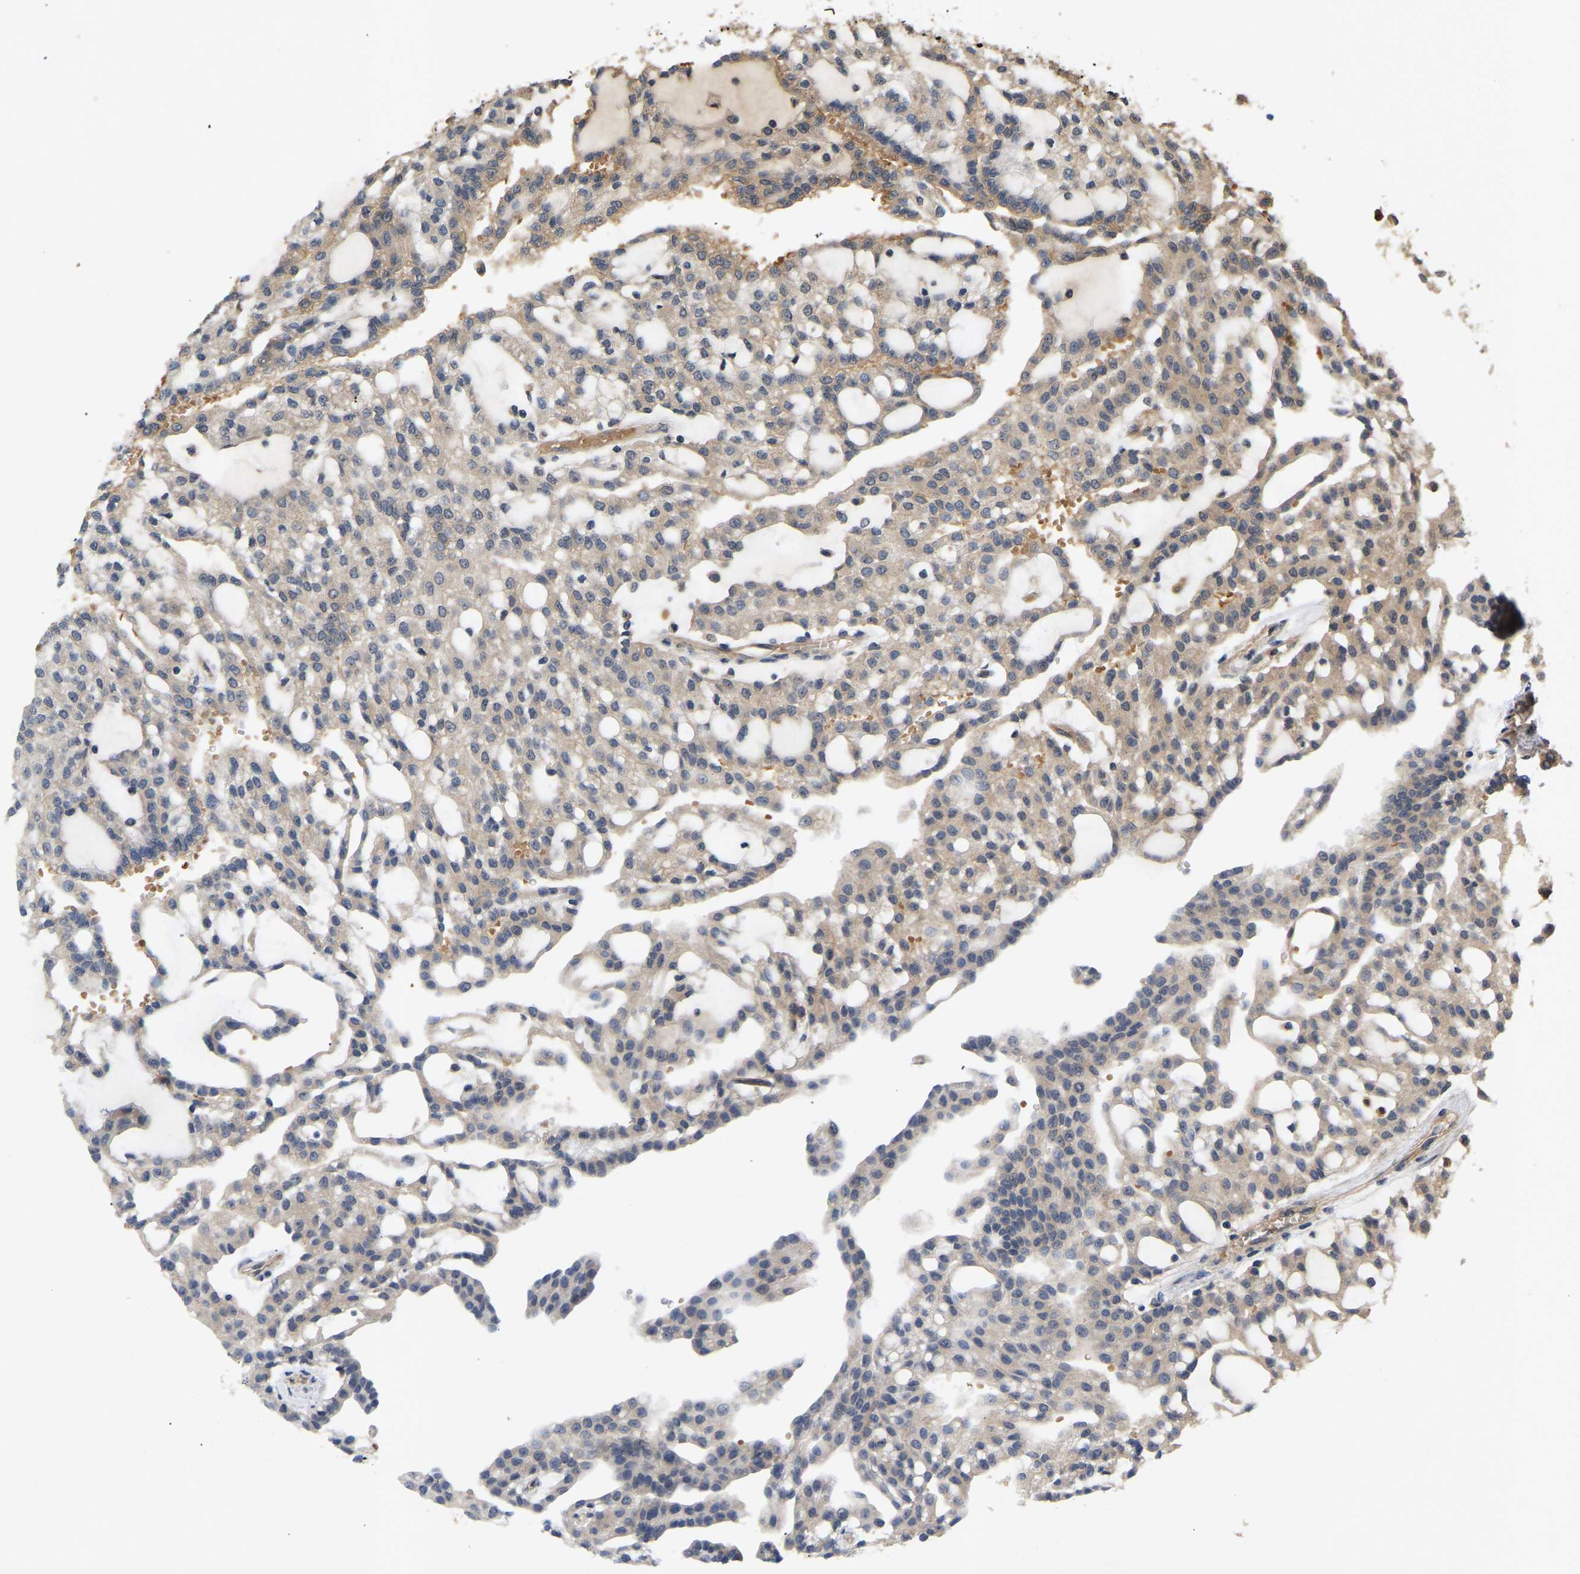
{"staining": {"intensity": "weak", "quantity": "25%-75%", "location": "cytoplasmic/membranous"}, "tissue": "renal cancer", "cell_type": "Tumor cells", "image_type": "cancer", "snomed": [{"axis": "morphology", "description": "Adenocarcinoma, NOS"}, {"axis": "topography", "description": "Kidney"}], "caption": "IHC photomicrograph of renal adenocarcinoma stained for a protein (brown), which exhibits low levels of weak cytoplasmic/membranous positivity in about 25%-75% of tumor cells.", "gene": "LIMK2", "patient": {"sex": "male", "age": 63}}